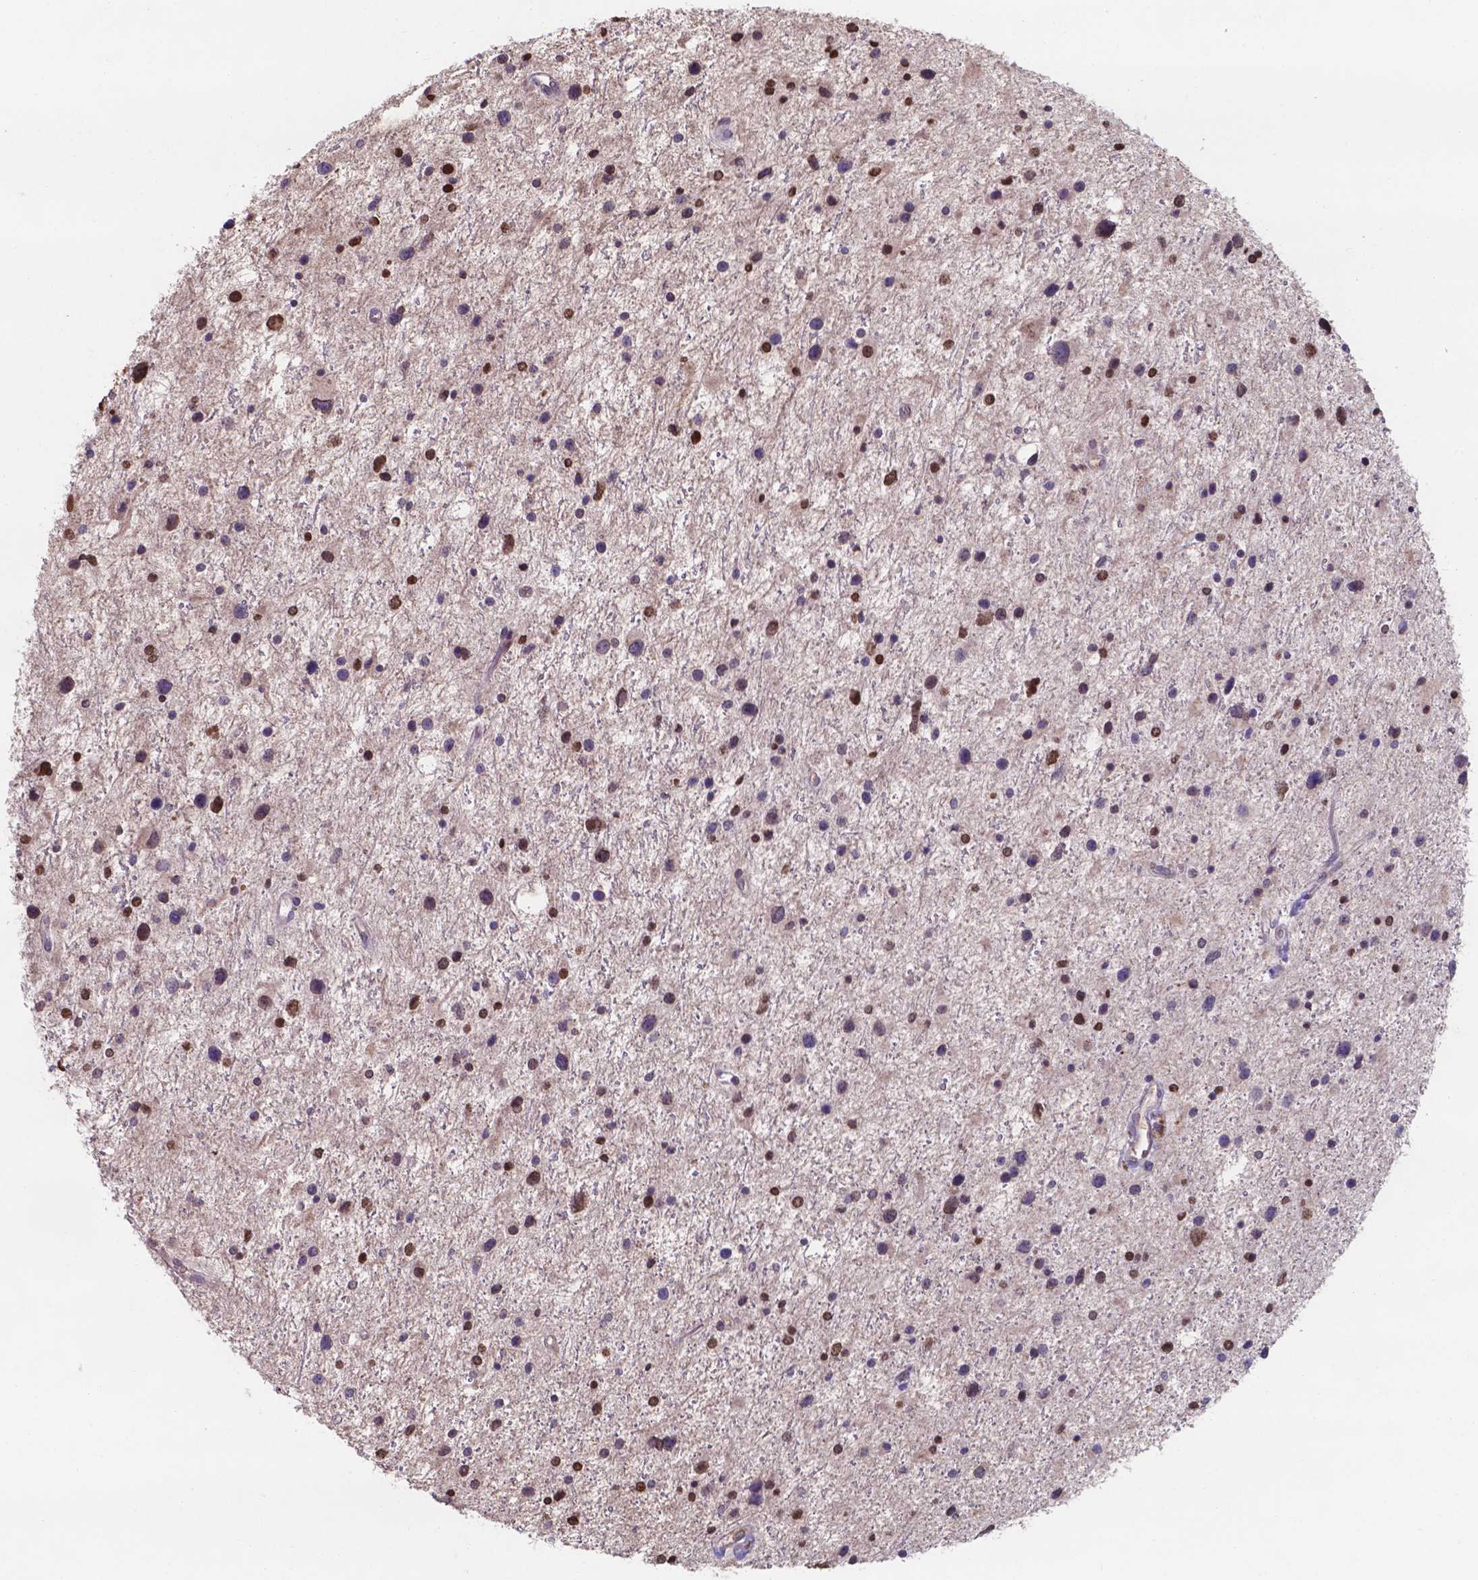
{"staining": {"intensity": "negative", "quantity": "none", "location": "none"}, "tissue": "glioma", "cell_type": "Tumor cells", "image_type": "cancer", "snomed": [{"axis": "morphology", "description": "Glioma, malignant, Low grade"}, {"axis": "topography", "description": "Brain"}], "caption": "Glioma was stained to show a protein in brown. There is no significant staining in tumor cells.", "gene": "SERPINA1", "patient": {"sex": "female", "age": 32}}